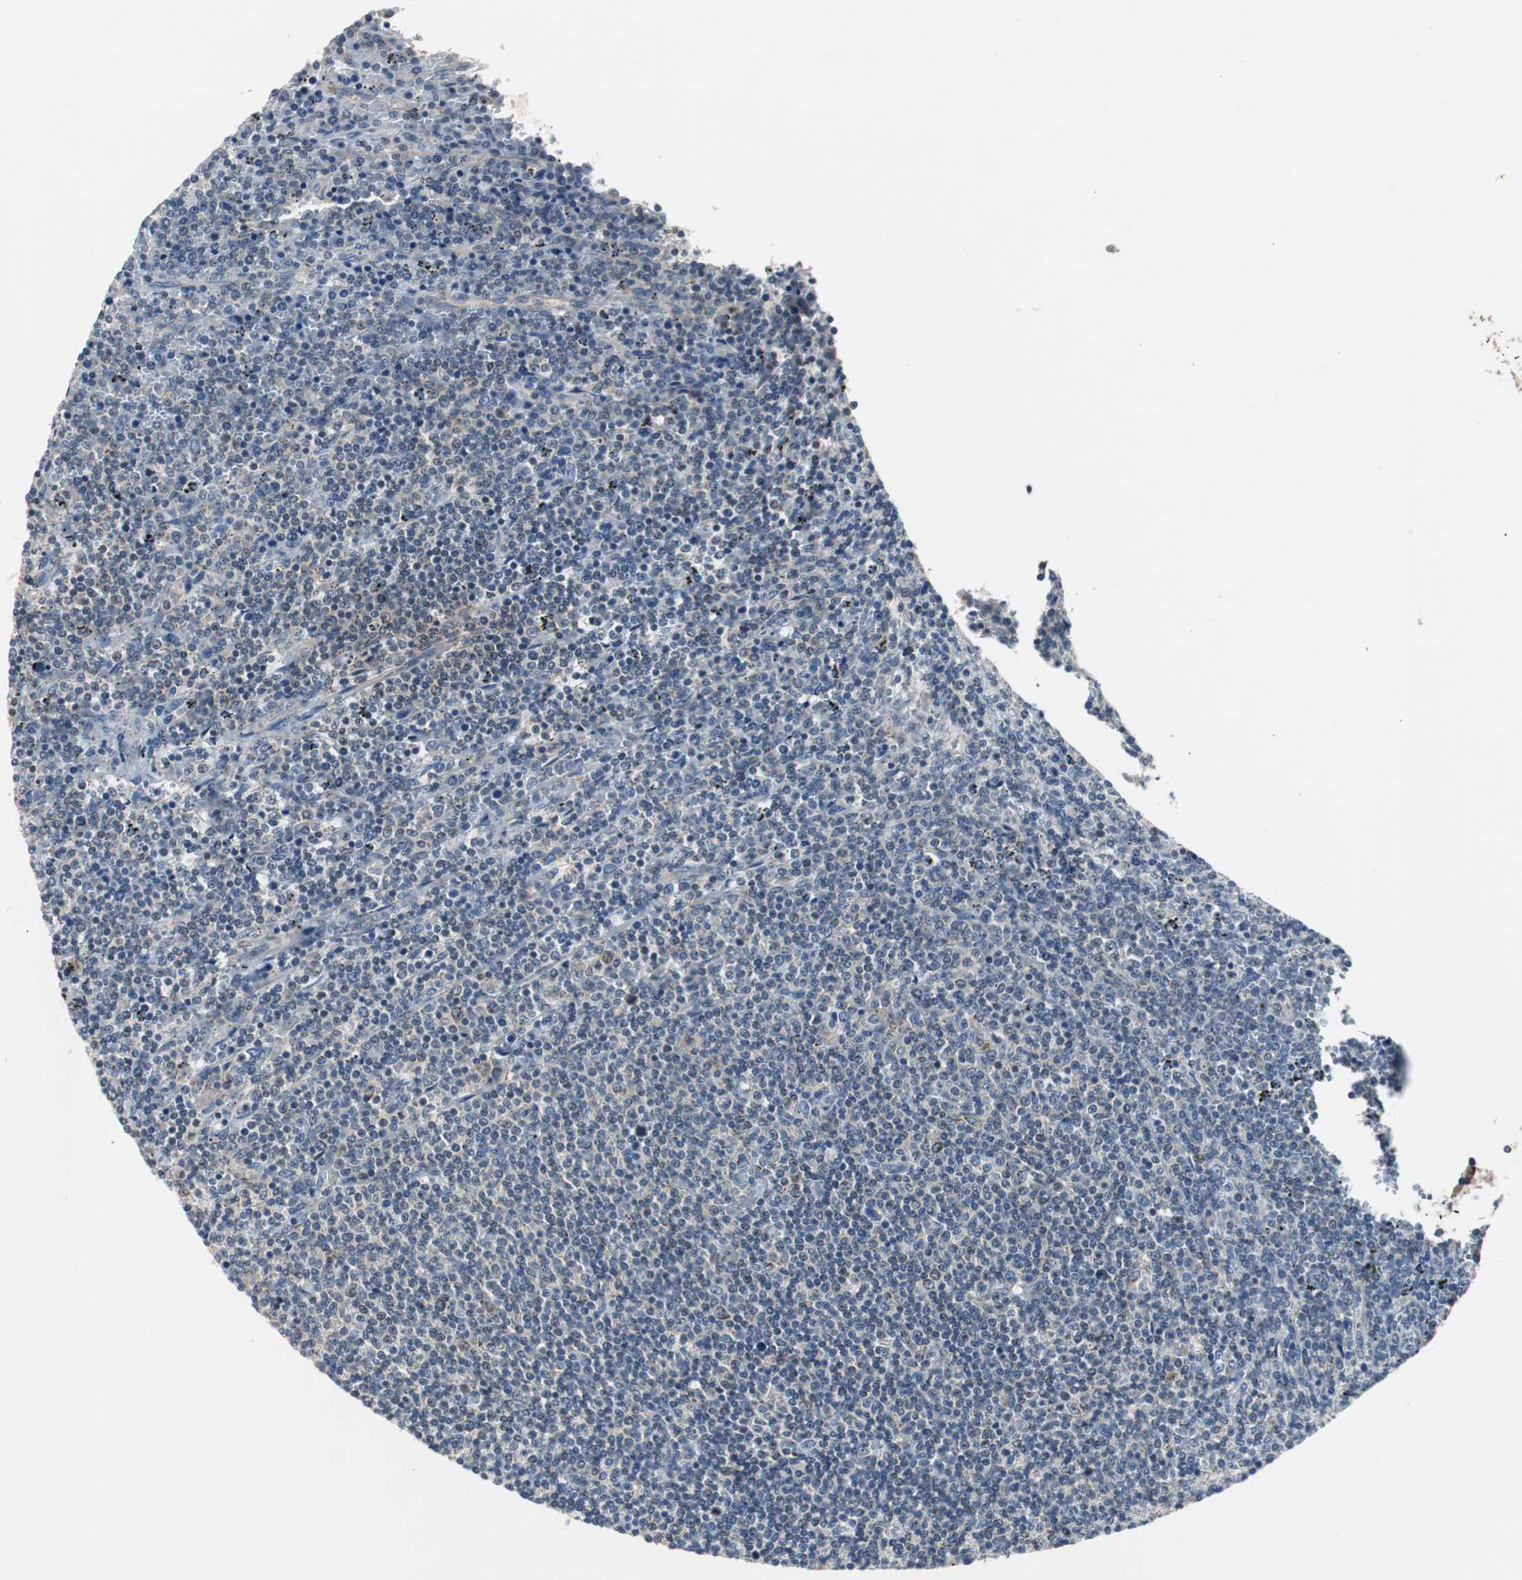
{"staining": {"intensity": "negative", "quantity": "none", "location": "none"}, "tissue": "lymphoma", "cell_type": "Tumor cells", "image_type": "cancer", "snomed": [{"axis": "morphology", "description": "Malignant lymphoma, non-Hodgkin's type, Low grade"}, {"axis": "topography", "description": "Spleen"}], "caption": "Immunohistochemical staining of human malignant lymphoma, non-Hodgkin's type (low-grade) demonstrates no significant expression in tumor cells.", "gene": "MYT1", "patient": {"sex": "female", "age": 50}}